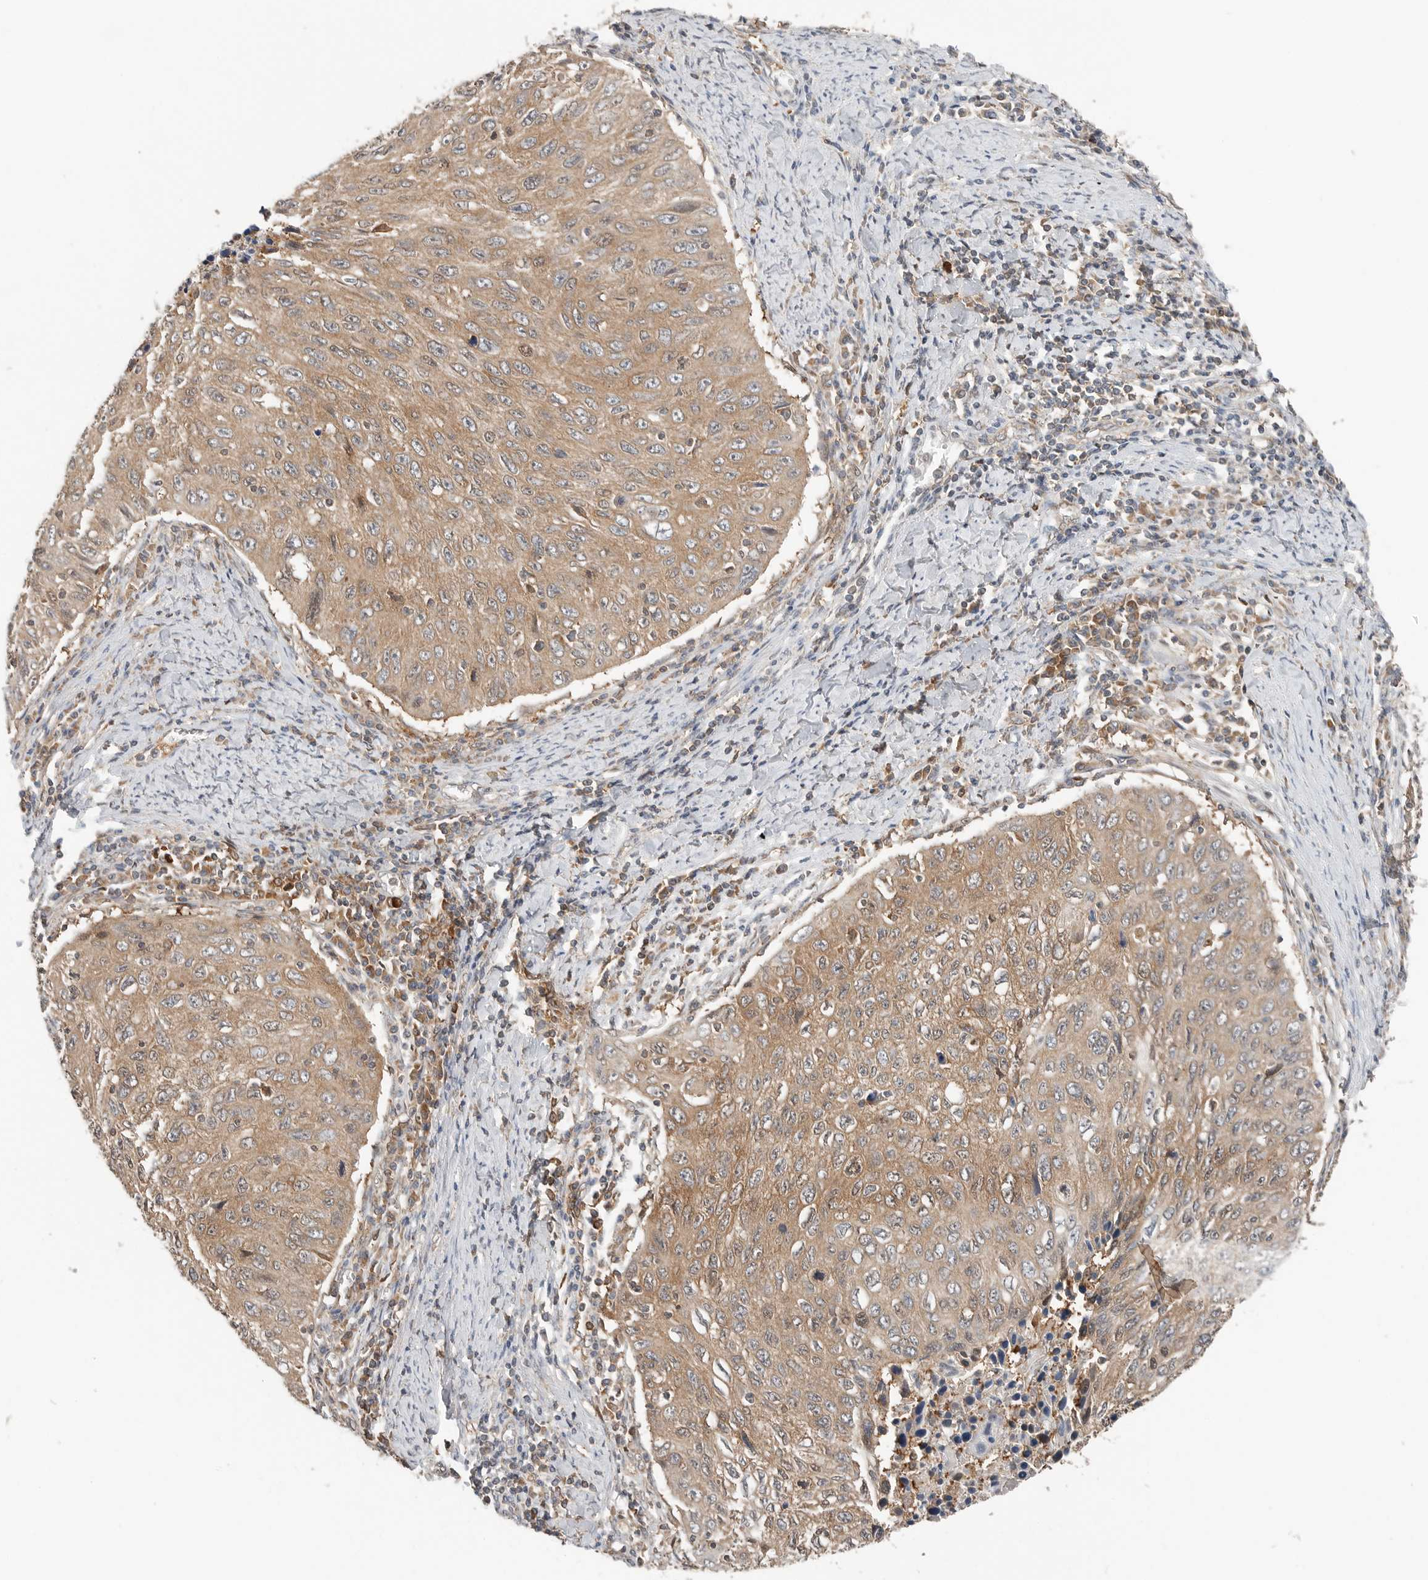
{"staining": {"intensity": "moderate", "quantity": ">75%", "location": "cytoplasmic/membranous"}, "tissue": "cervical cancer", "cell_type": "Tumor cells", "image_type": "cancer", "snomed": [{"axis": "morphology", "description": "Squamous cell carcinoma, NOS"}, {"axis": "topography", "description": "Cervix"}], "caption": "Protein expression analysis of human cervical squamous cell carcinoma reveals moderate cytoplasmic/membranous expression in about >75% of tumor cells.", "gene": "XPNPEP1", "patient": {"sex": "female", "age": 53}}